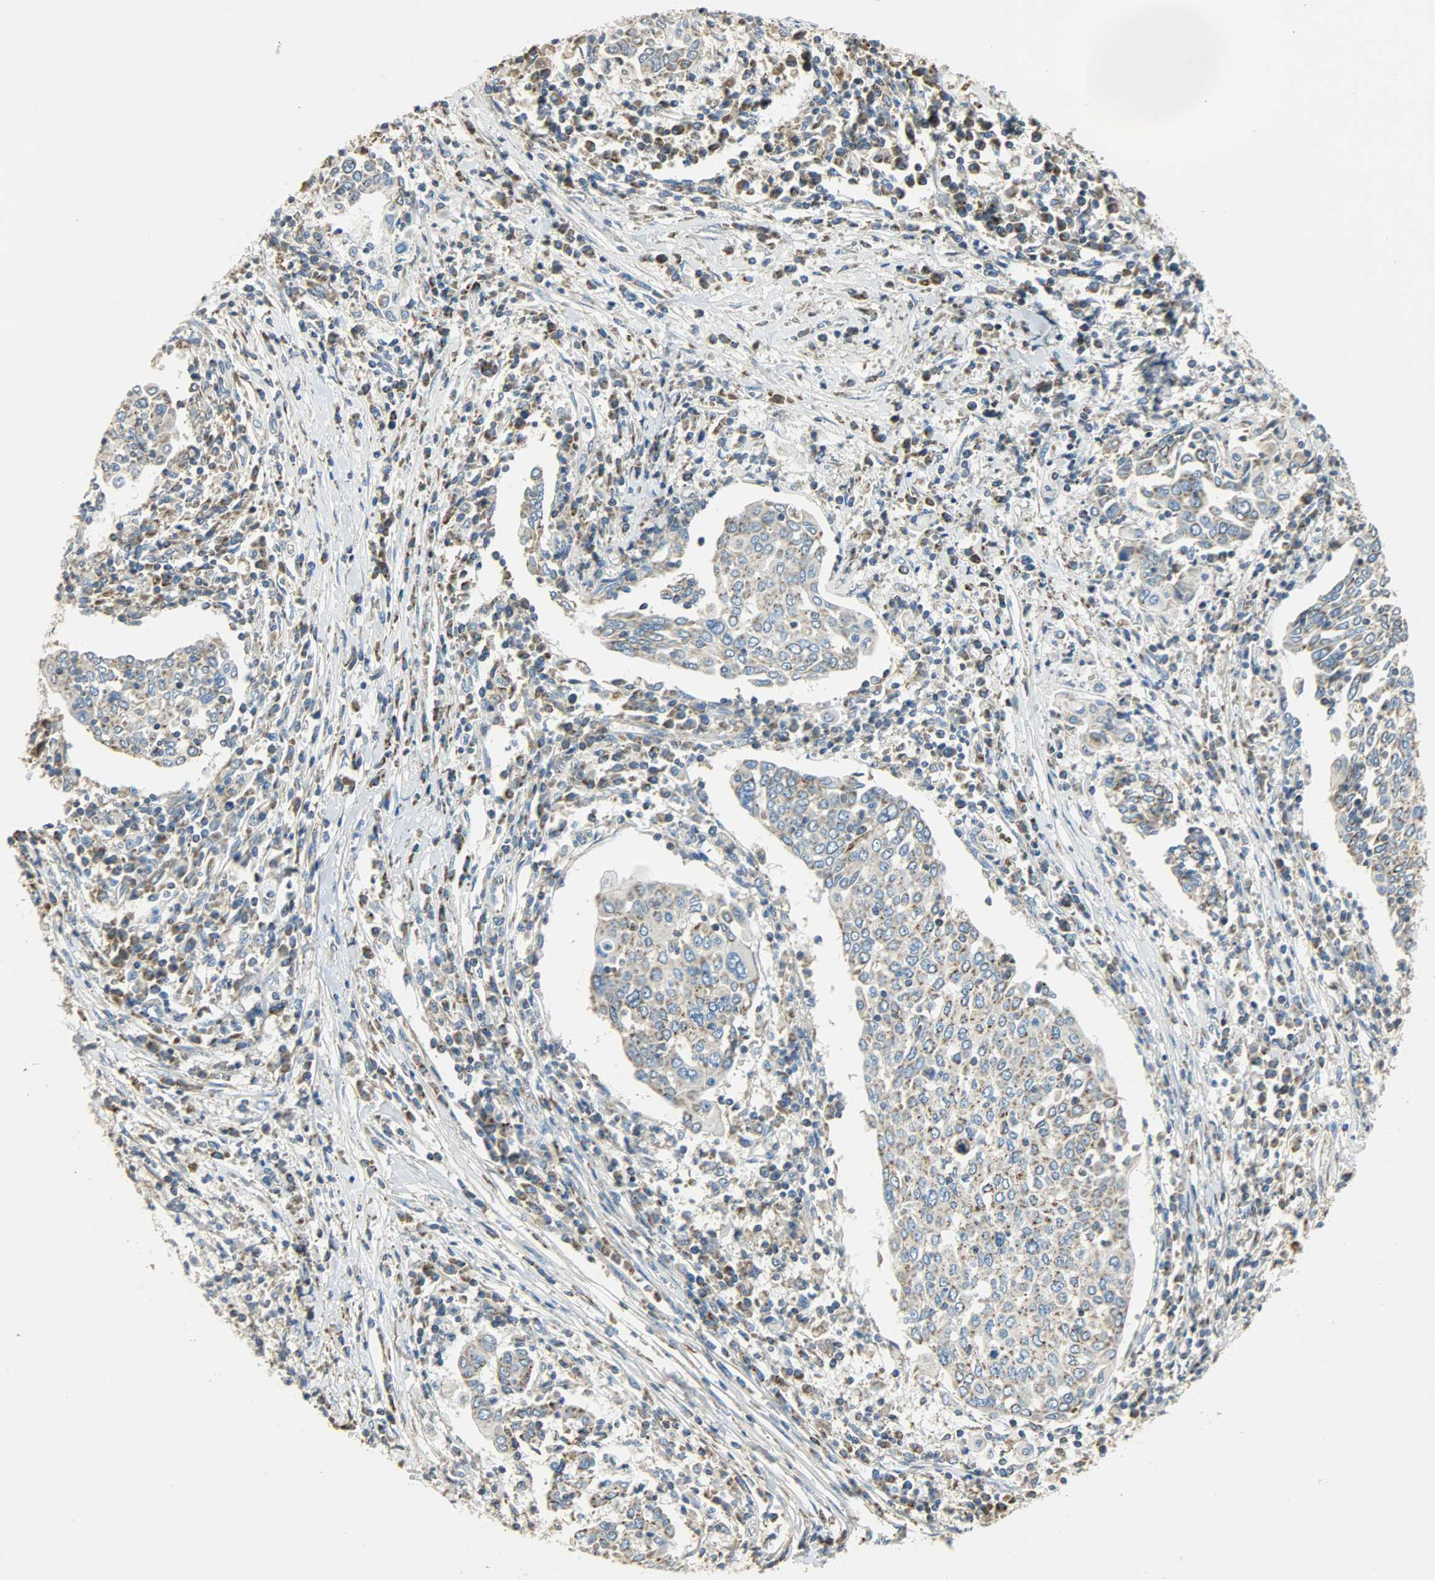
{"staining": {"intensity": "moderate", "quantity": ">75%", "location": "cytoplasmic/membranous"}, "tissue": "cervical cancer", "cell_type": "Tumor cells", "image_type": "cancer", "snomed": [{"axis": "morphology", "description": "Squamous cell carcinoma, NOS"}, {"axis": "topography", "description": "Cervix"}], "caption": "Tumor cells show medium levels of moderate cytoplasmic/membranous positivity in approximately >75% of cells in cervical squamous cell carcinoma. (DAB IHC with brightfield microscopy, high magnification).", "gene": "NNT", "patient": {"sex": "female", "age": 40}}